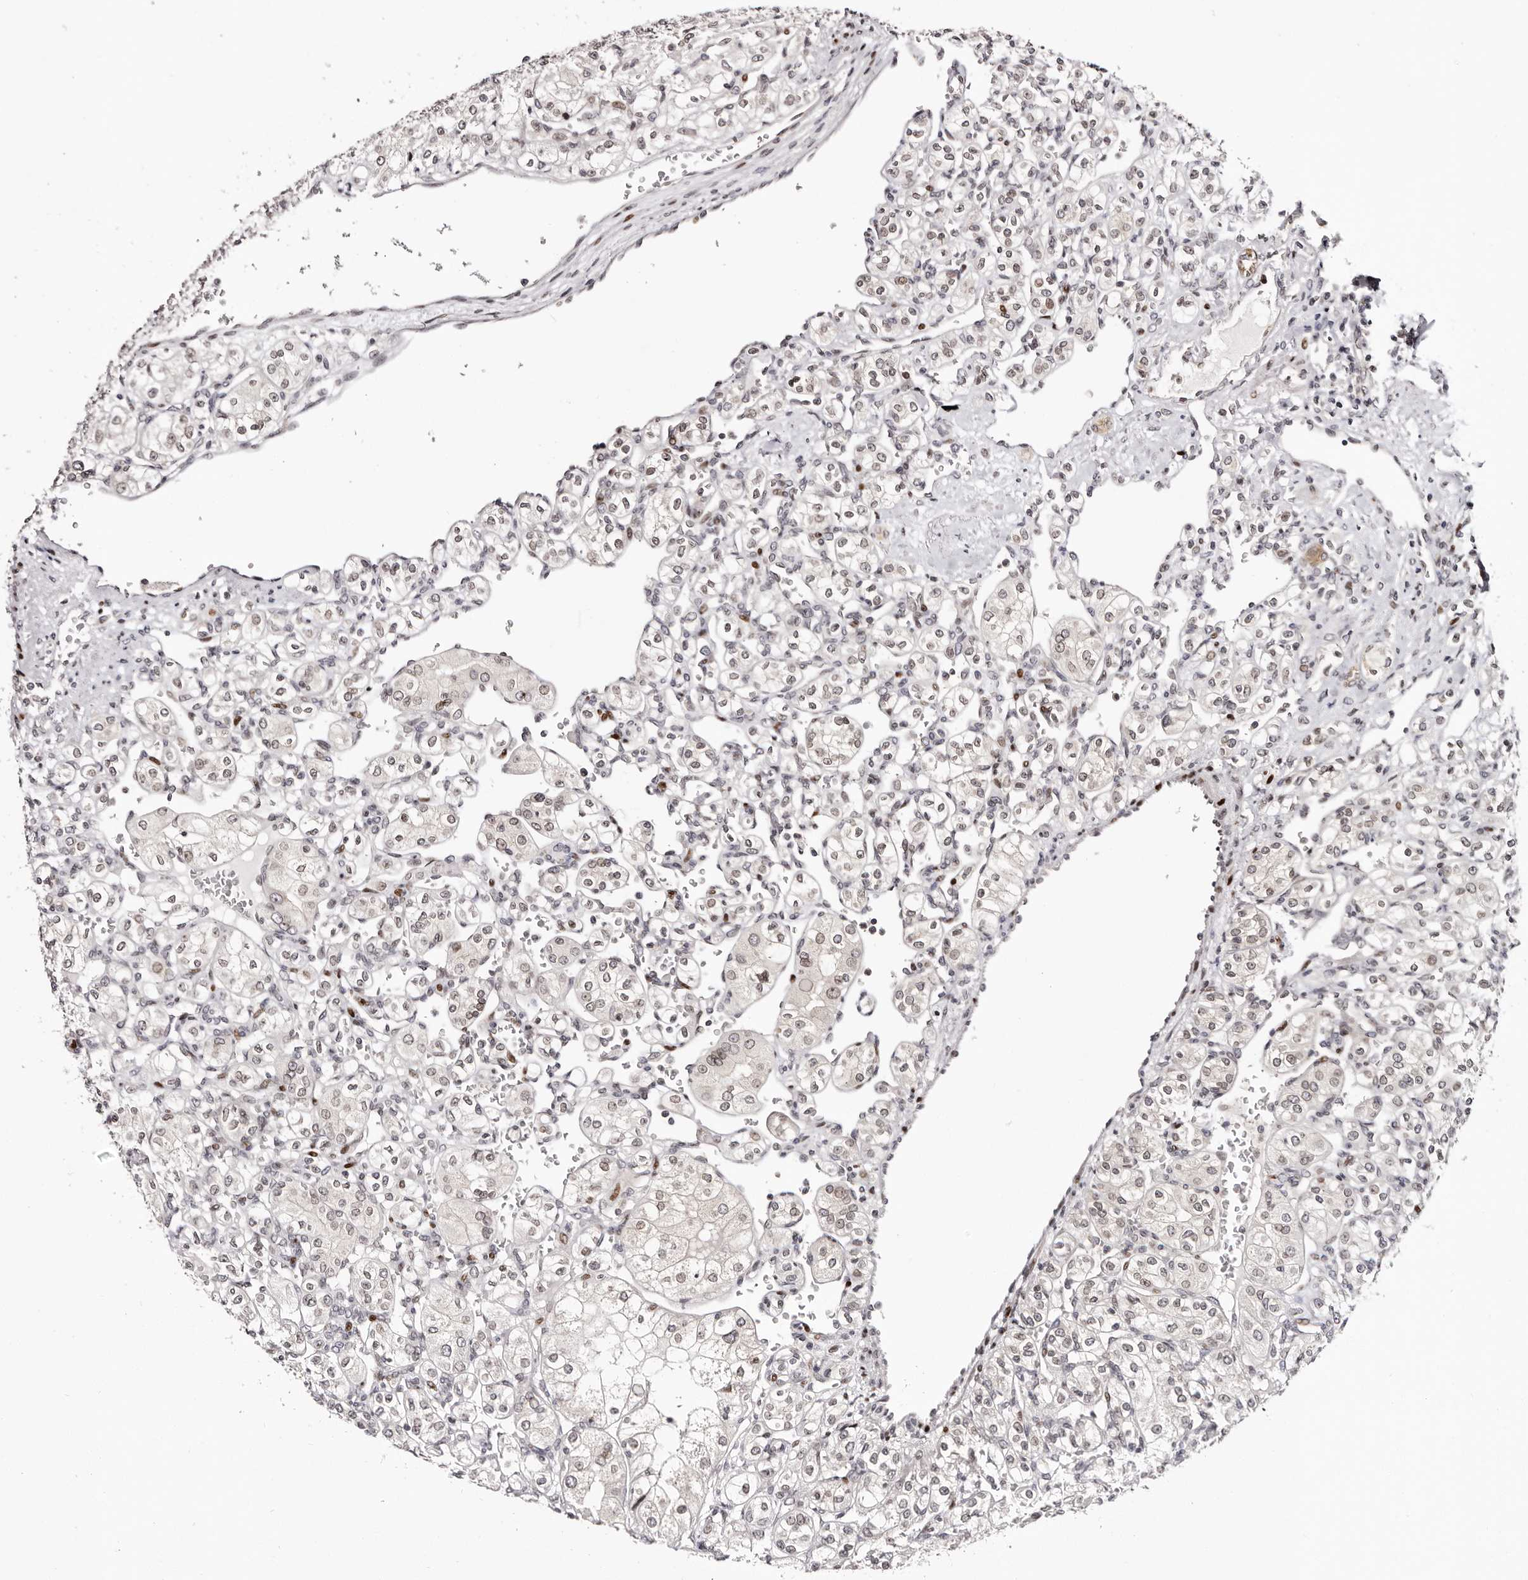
{"staining": {"intensity": "weak", "quantity": ">75%", "location": "nuclear"}, "tissue": "renal cancer", "cell_type": "Tumor cells", "image_type": "cancer", "snomed": [{"axis": "morphology", "description": "Adenocarcinoma, NOS"}, {"axis": "topography", "description": "Kidney"}], "caption": "Immunohistochemical staining of human adenocarcinoma (renal) shows weak nuclear protein positivity in about >75% of tumor cells.", "gene": "NUP153", "patient": {"sex": "male", "age": 77}}